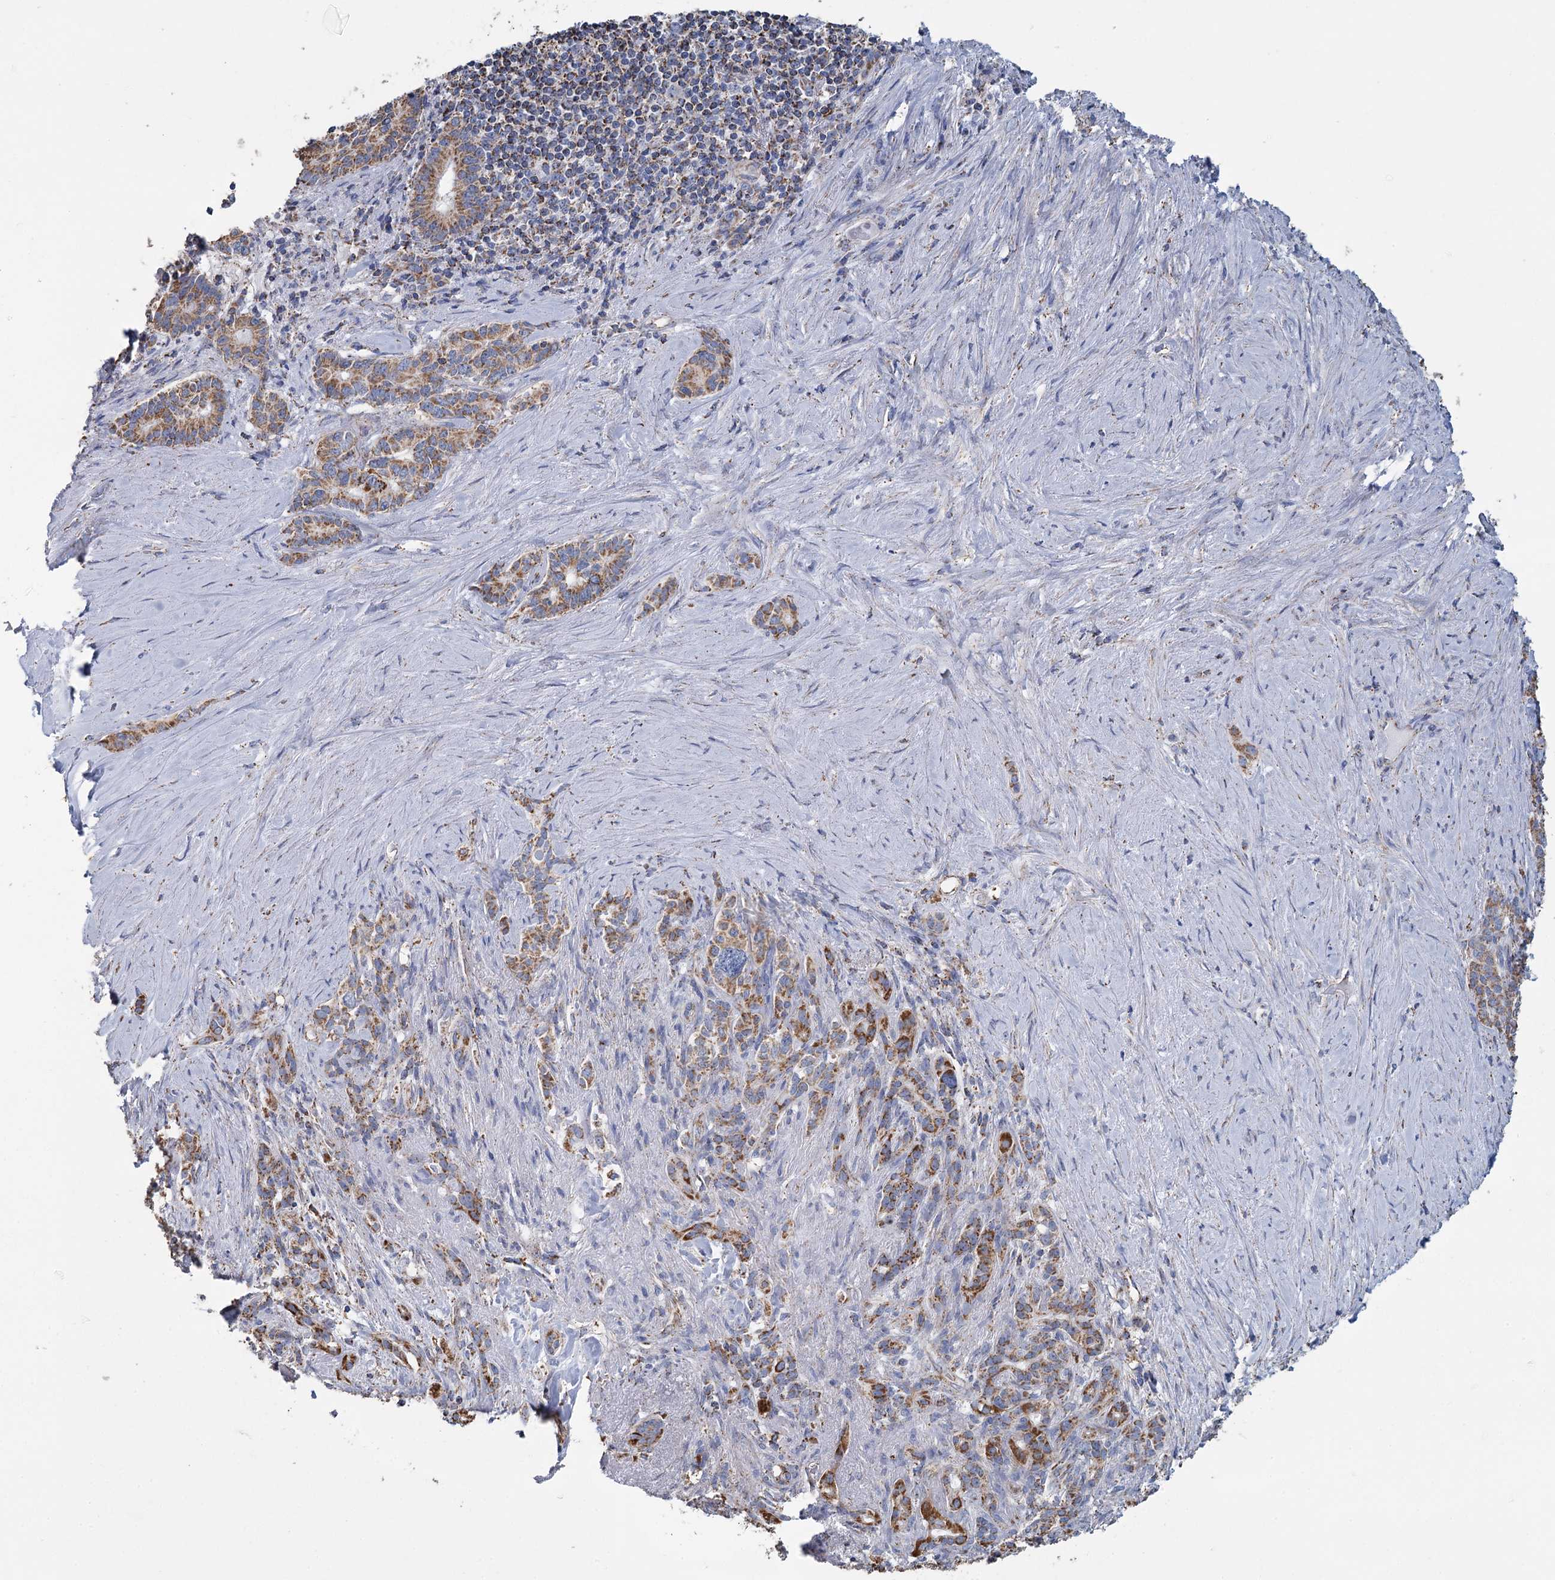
{"staining": {"intensity": "moderate", "quantity": ">75%", "location": "cytoplasmic/membranous"}, "tissue": "pancreatic cancer", "cell_type": "Tumor cells", "image_type": "cancer", "snomed": [{"axis": "morphology", "description": "Adenocarcinoma, NOS"}, {"axis": "topography", "description": "Pancreas"}], "caption": "Tumor cells reveal medium levels of moderate cytoplasmic/membranous positivity in about >75% of cells in human adenocarcinoma (pancreatic).", "gene": "MRPL44", "patient": {"sex": "female", "age": 74}}